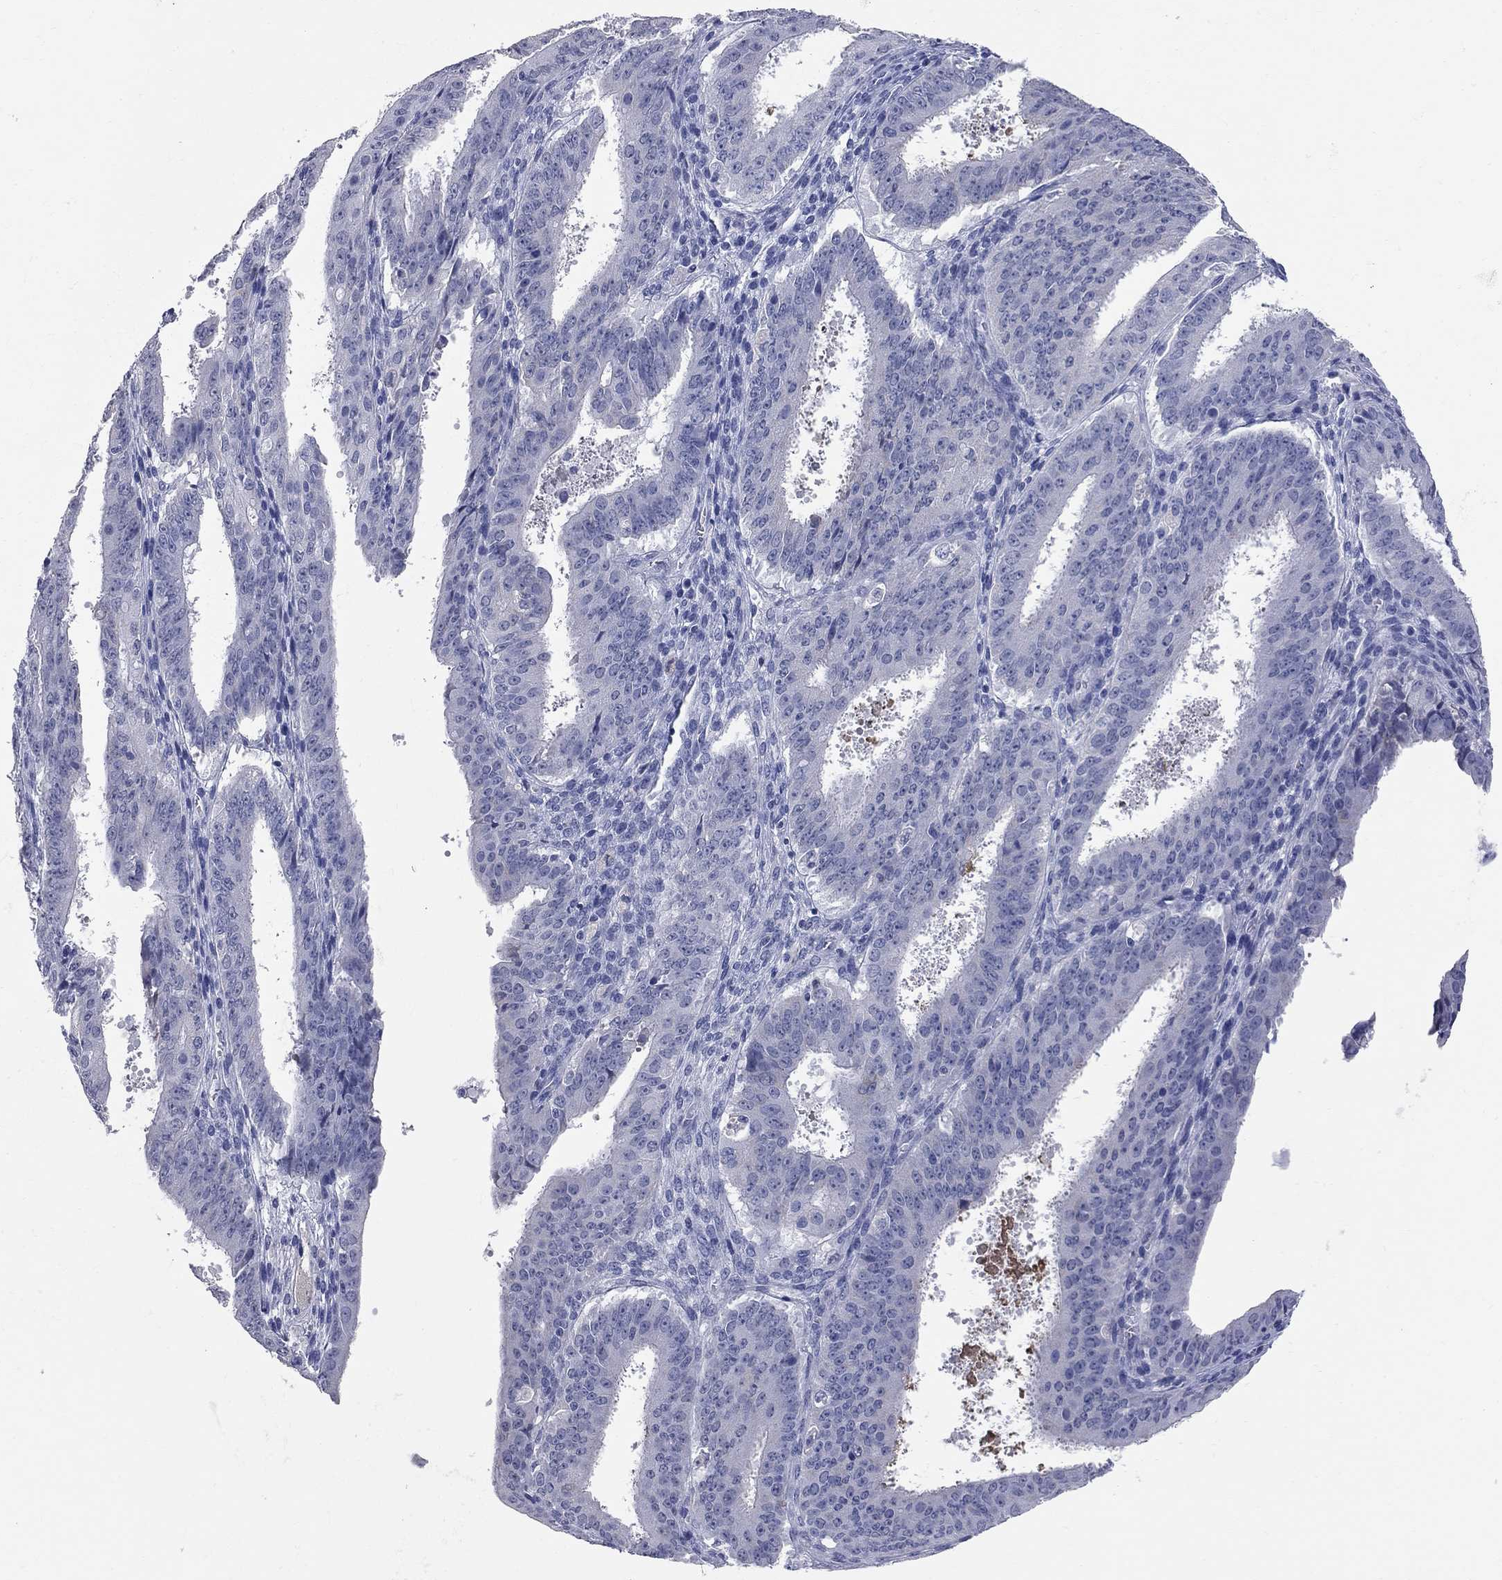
{"staining": {"intensity": "negative", "quantity": "none", "location": "none"}, "tissue": "ovarian cancer", "cell_type": "Tumor cells", "image_type": "cancer", "snomed": [{"axis": "morphology", "description": "Carcinoma, endometroid"}, {"axis": "topography", "description": "Ovary"}], "caption": "The micrograph exhibits no staining of tumor cells in ovarian cancer (endometroid carcinoma). The staining is performed using DAB (3,3'-diaminobenzidine) brown chromogen with nuclei counter-stained in using hematoxylin.", "gene": "FAM221B", "patient": {"sex": "female", "age": 42}}